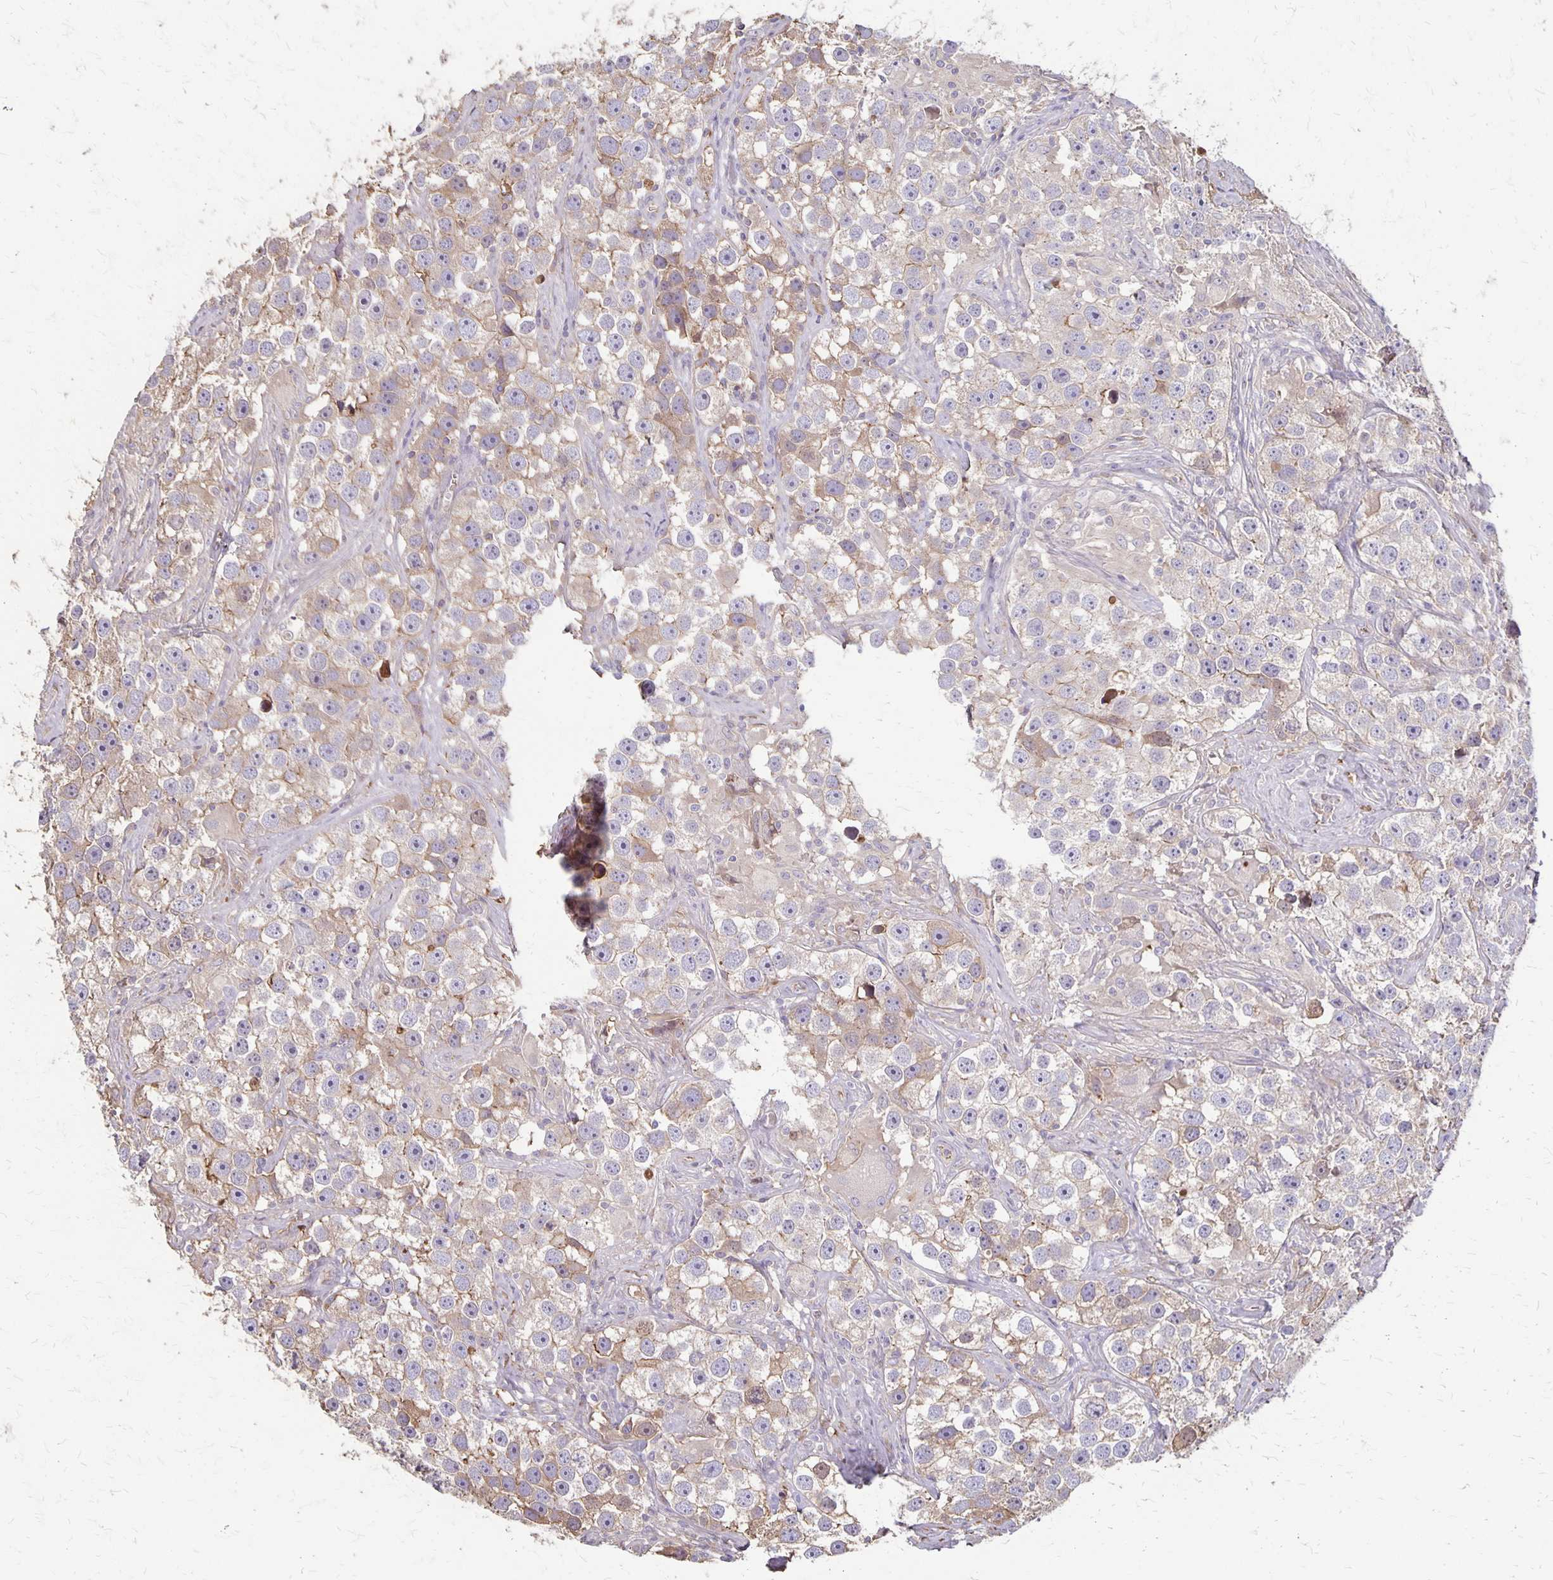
{"staining": {"intensity": "weak", "quantity": "25%-75%", "location": "cytoplasmic/membranous"}, "tissue": "testis cancer", "cell_type": "Tumor cells", "image_type": "cancer", "snomed": [{"axis": "morphology", "description": "Seminoma, NOS"}, {"axis": "topography", "description": "Testis"}], "caption": "This is an image of immunohistochemistry staining of seminoma (testis), which shows weak positivity in the cytoplasmic/membranous of tumor cells.", "gene": "PROM2", "patient": {"sex": "male", "age": 49}}